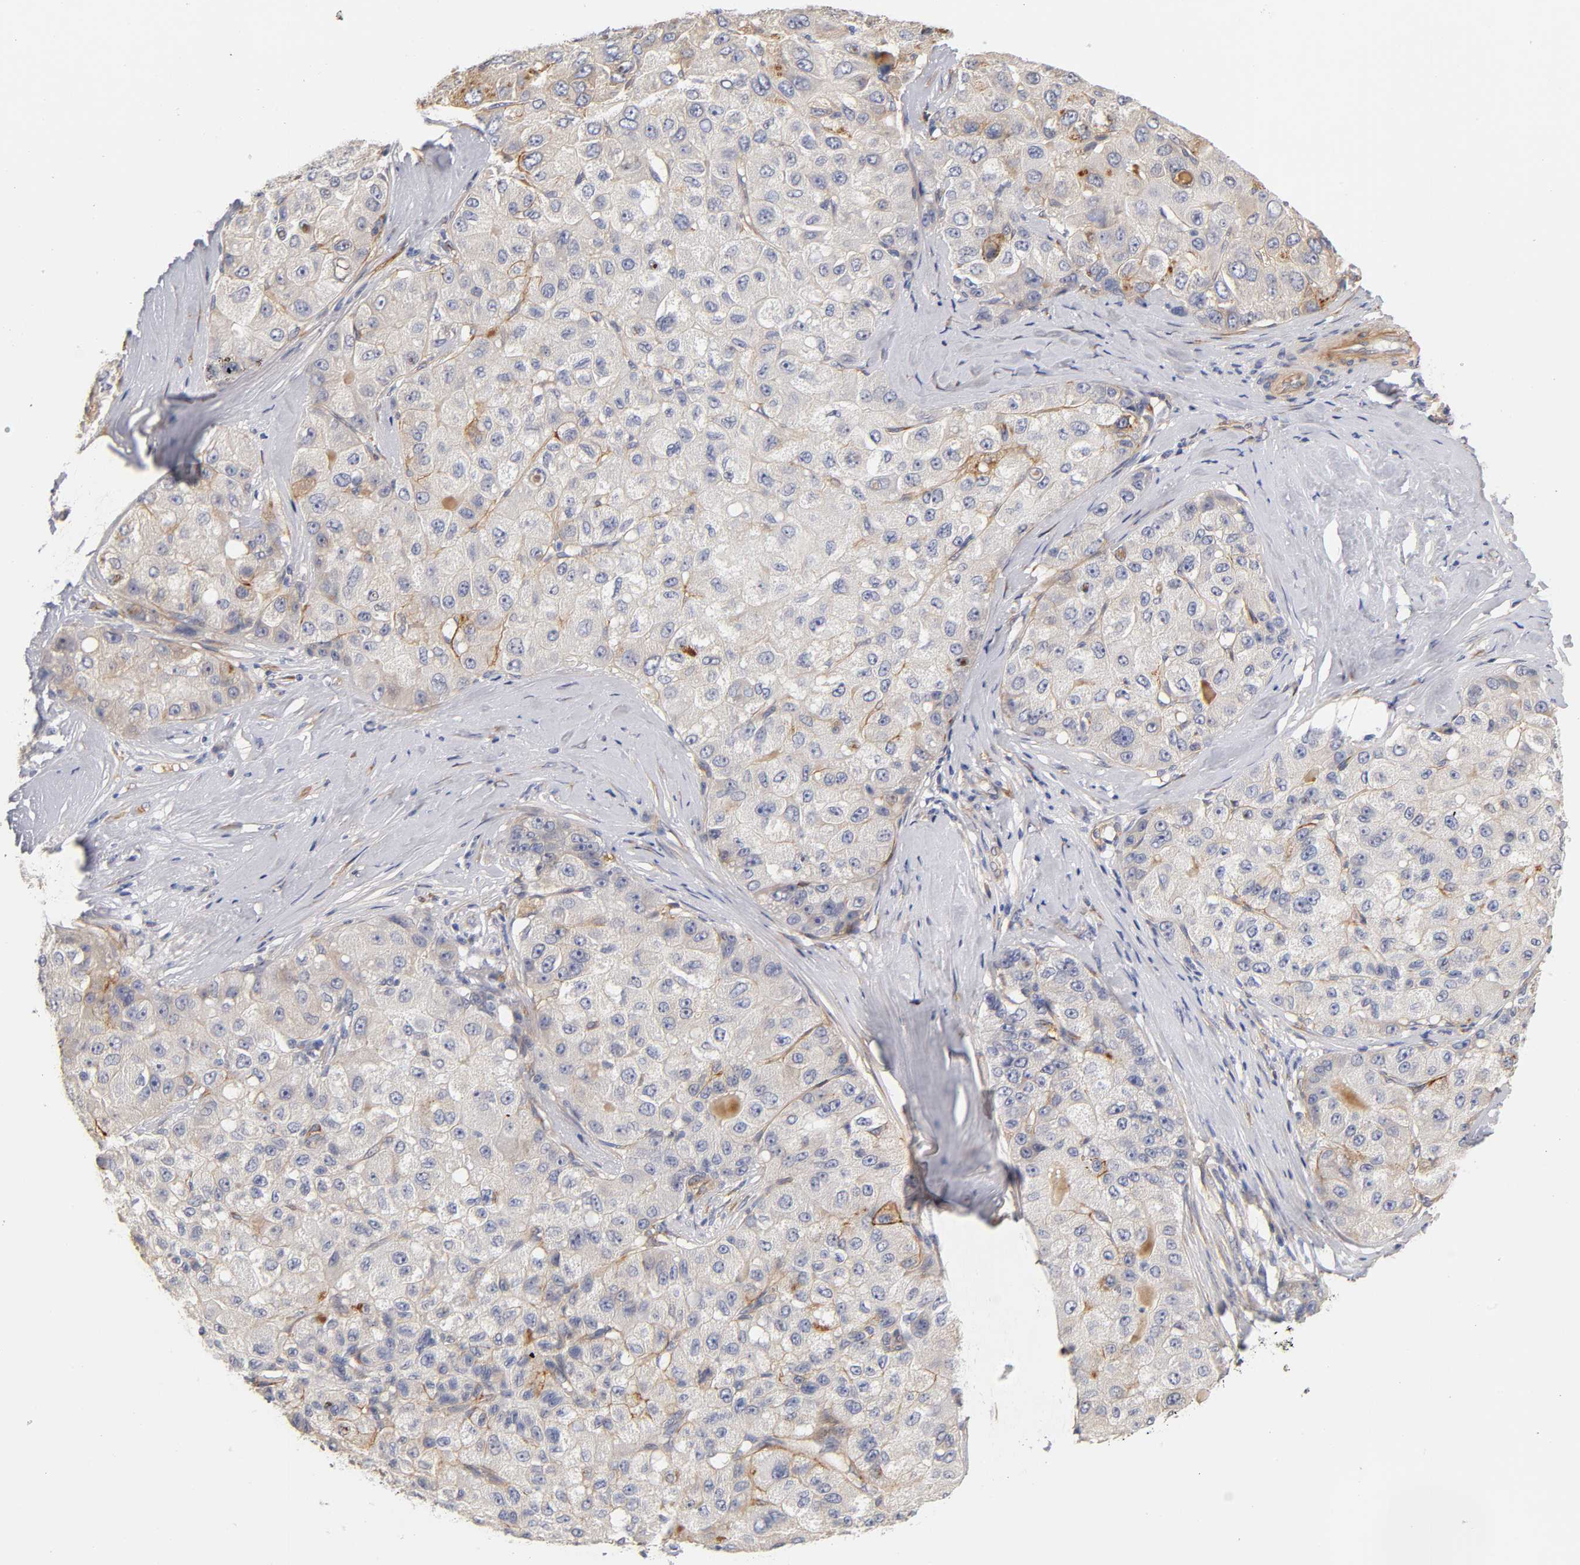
{"staining": {"intensity": "negative", "quantity": "none", "location": "none"}, "tissue": "liver cancer", "cell_type": "Tumor cells", "image_type": "cancer", "snomed": [{"axis": "morphology", "description": "Carcinoma, Hepatocellular, NOS"}, {"axis": "topography", "description": "Liver"}], "caption": "Tumor cells show no significant protein staining in liver cancer. (Brightfield microscopy of DAB immunohistochemistry (IHC) at high magnification).", "gene": "LAMB1", "patient": {"sex": "male", "age": 80}}